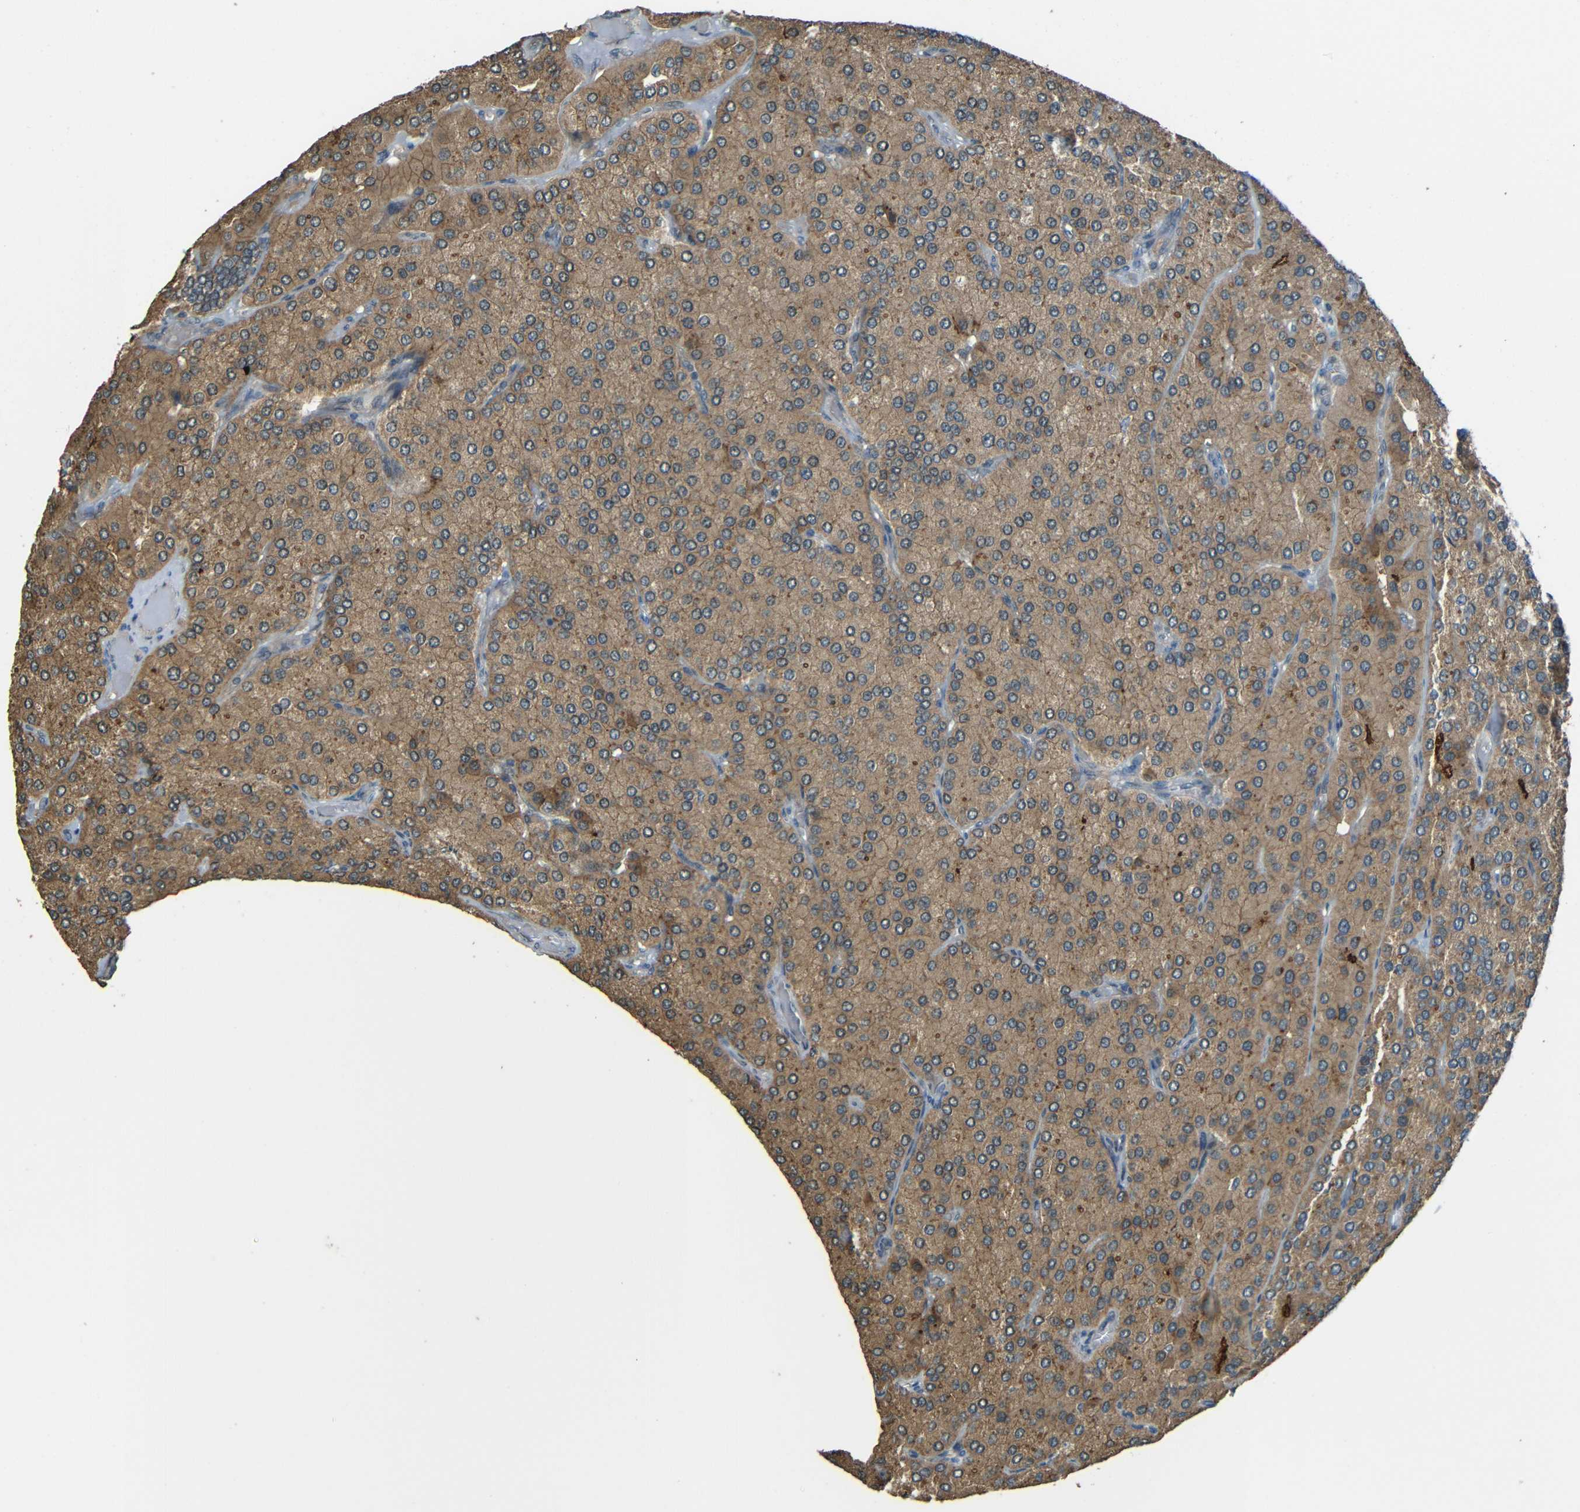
{"staining": {"intensity": "moderate", "quantity": ">75%", "location": "cytoplasmic/membranous"}, "tissue": "parathyroid gland", "cell_type": "Glandular cells", "image_type": "normal", "snomed": [{"axis": "morphology", "description": "Normal tissue, NOS"}, {"axis": "morphology", "description": "Adenoma, NOS"}, {"axis": "topography", "description": "Parathyroid gland"}], "caption": "Brown immunohistochemical staining in unremarkable human parathyroid gland exhibits moderate cytoplasmic/membranous staining in approximately >75% of glandular cells. (Stains: DAB (3,3'-diaminobenzidine) in brown, nuclei in blue, Microscopy: brightfield microscopy at high magnification).", "gene": "ACACA", "patient": {"sex": "female", "age": 86}}